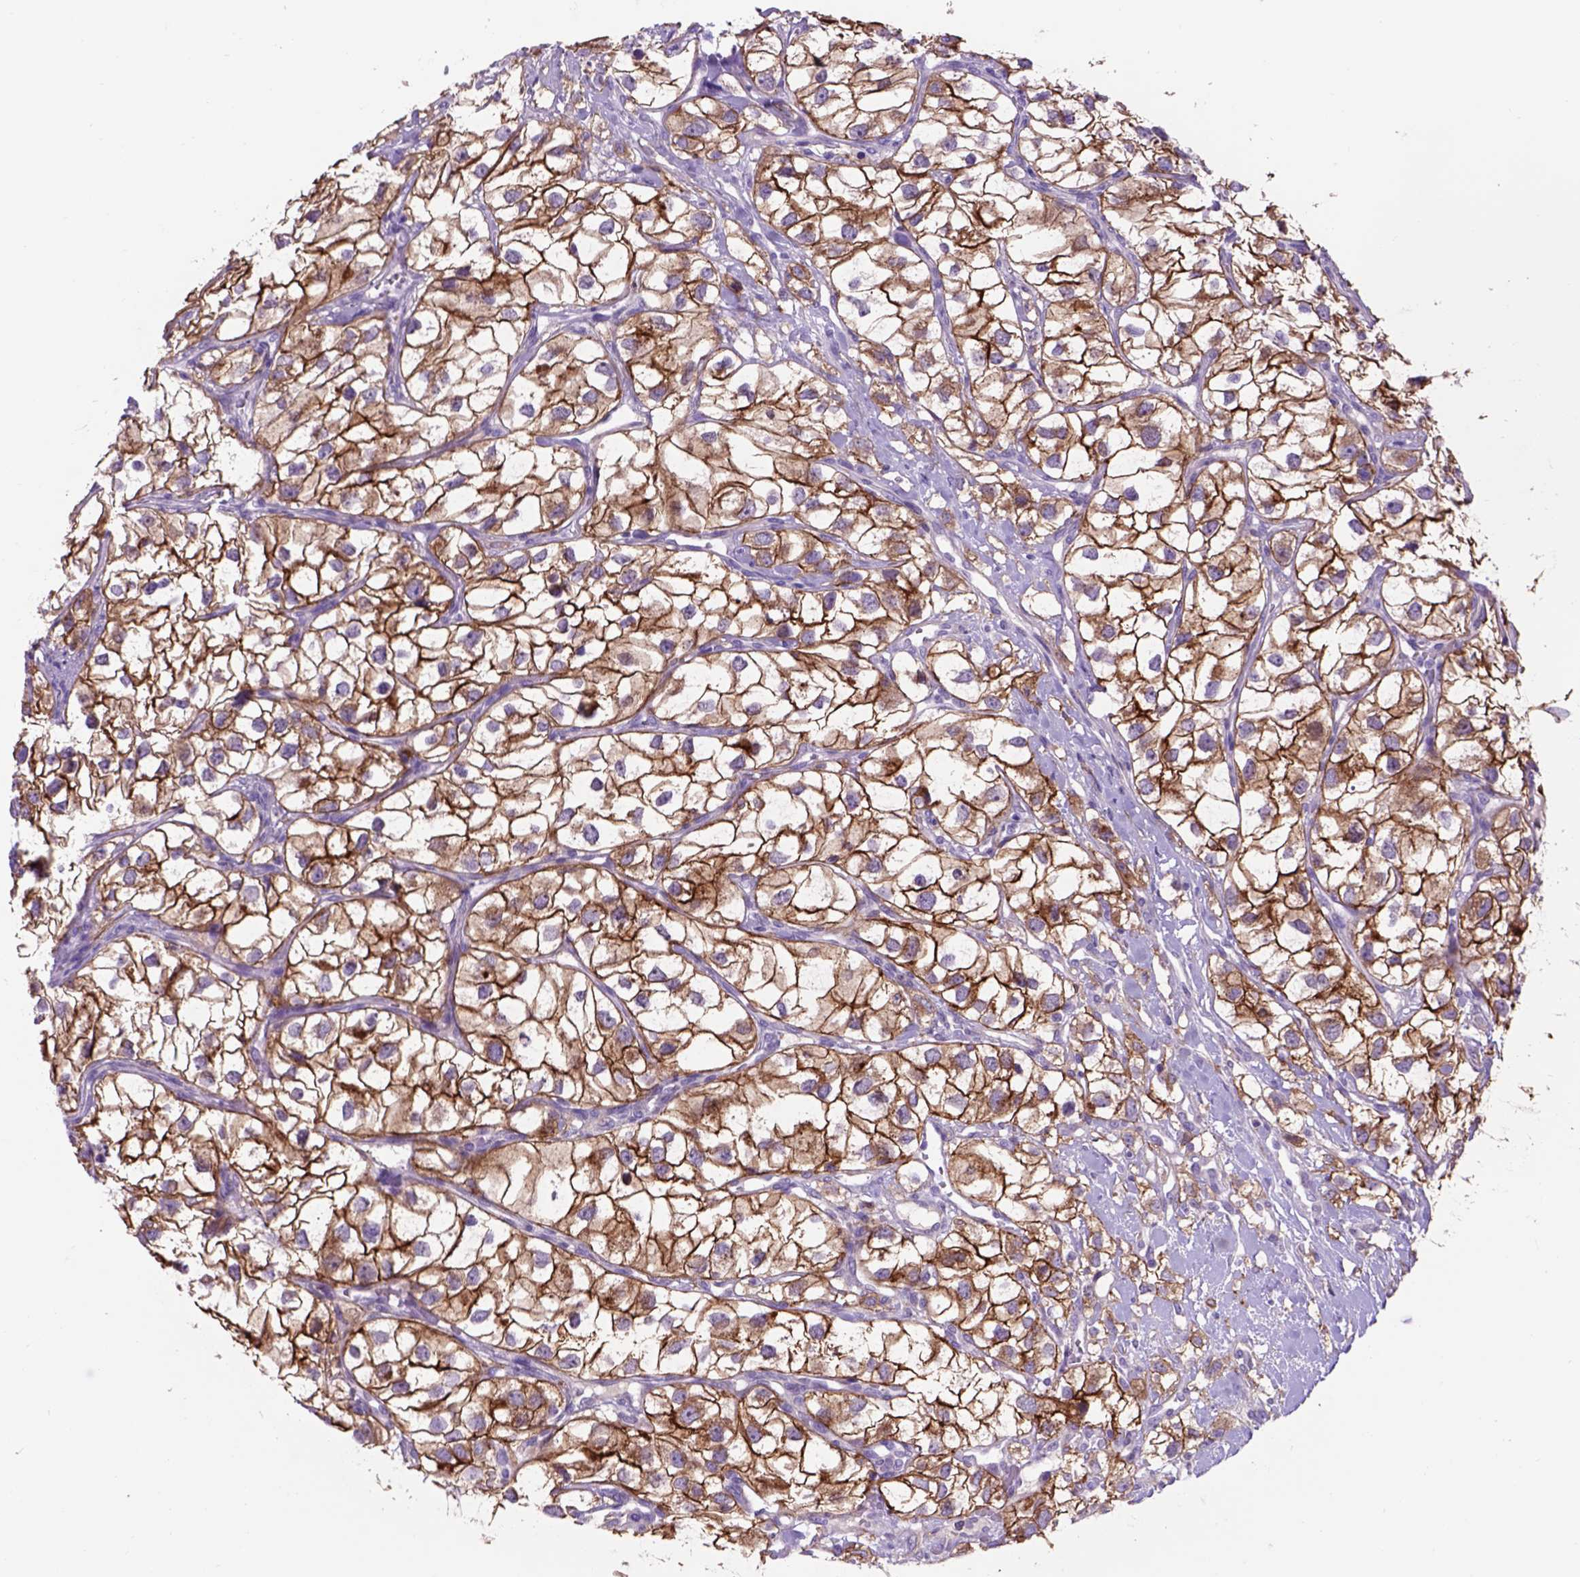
{"staining": {"intensity": "moderate", "quantity": ">75%", "location": "cytoplasmic/membranous"}, "tissue": "renal cancer", "cell_type": "Tumor cells", "image_type": "cancer", "snomed": [{"axis": "morphology", "description": "Adenocarcinoma, NOS"}, {"axis": "topography", "description": "Kidney"}], "caption": "Moderate cytoplasmic/membranous protein expression is appreciated in approximately >75% of tumor cells in renal adenocarcinoma.", "gene": "EGFR", "patient": {"sex": "male", "age": 59}}